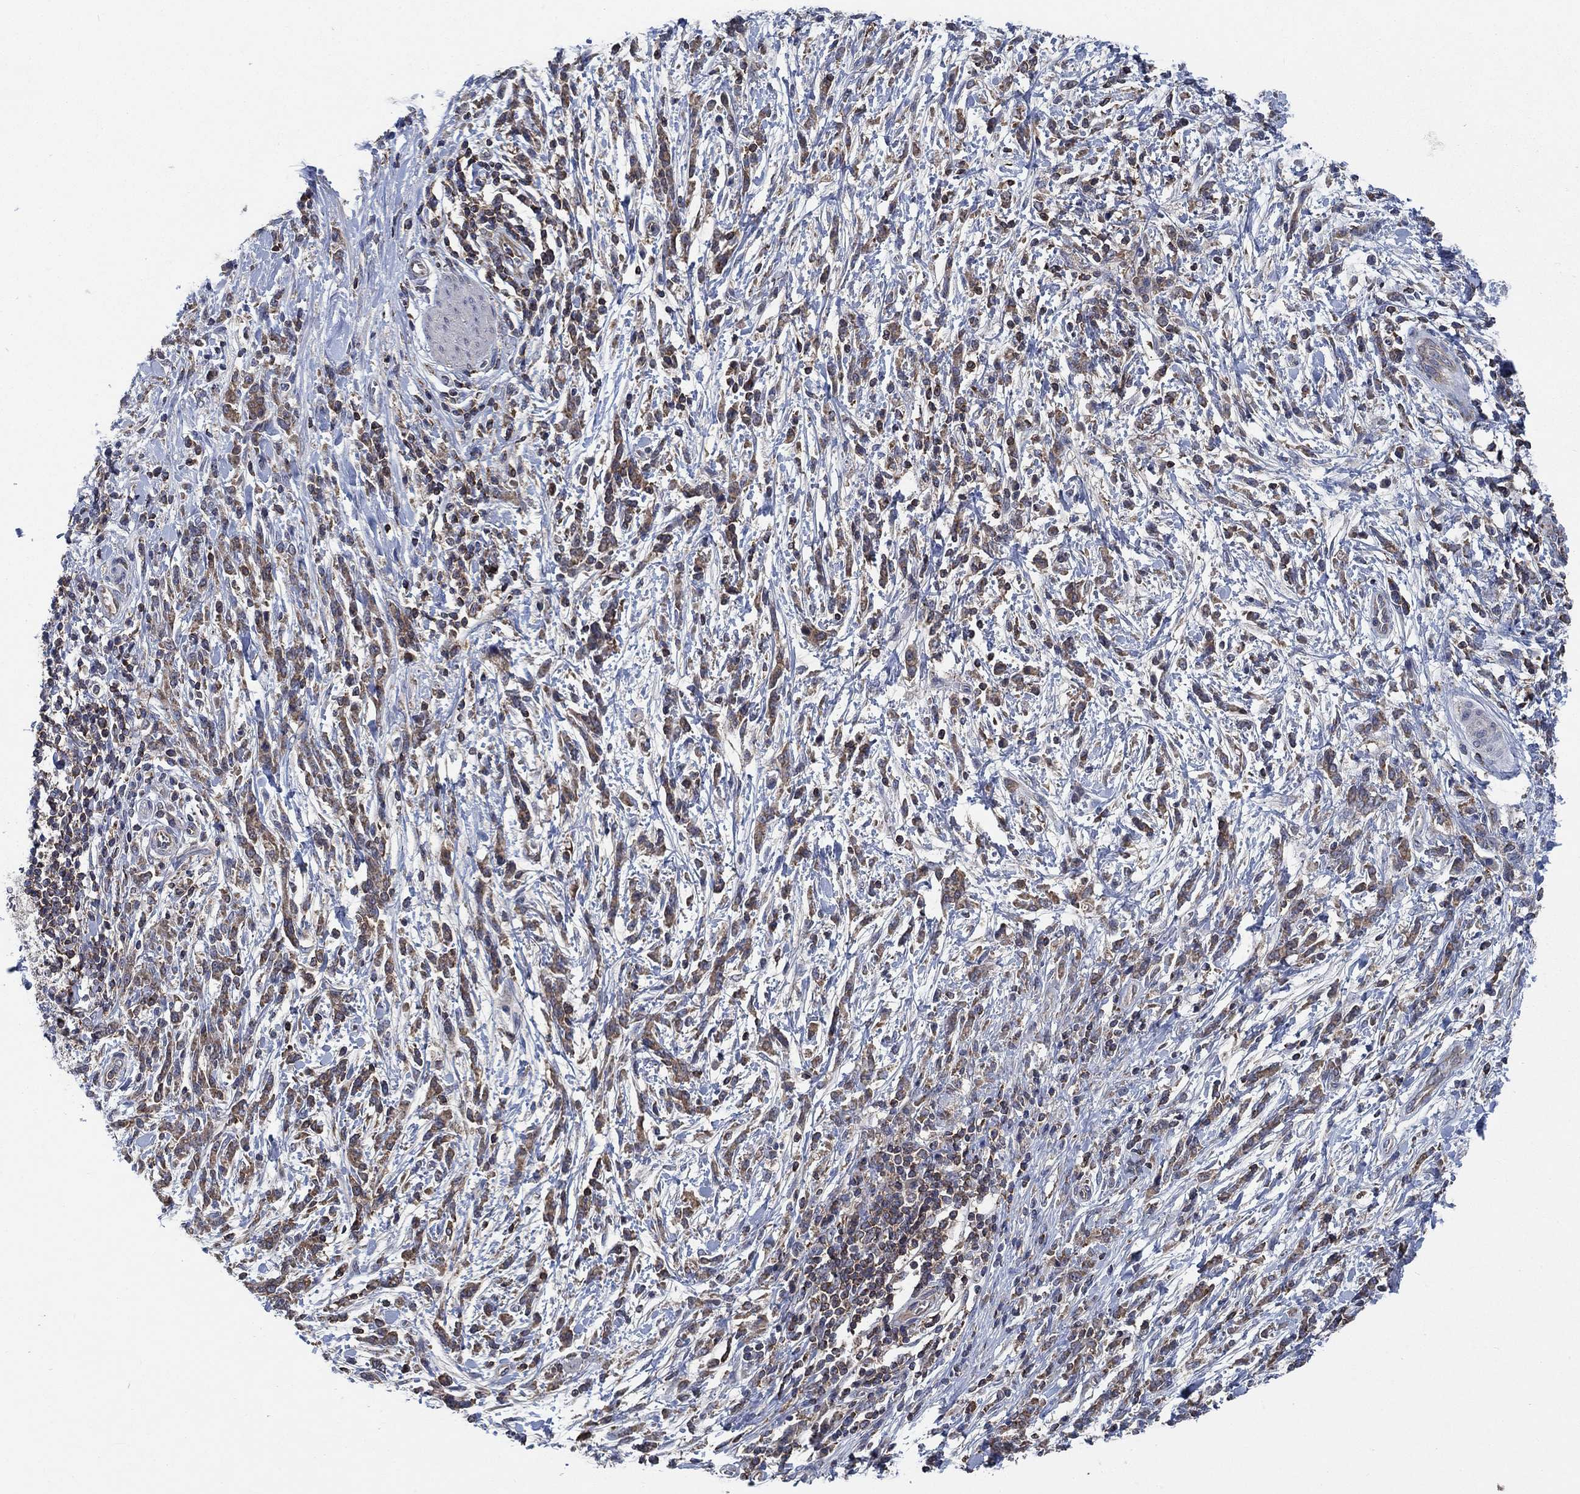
{"staining": {"intensity": "moderate", "quantity": "25%-75%", "location": "cytoplasmic/membranous"}, "tissue": "stomach cancer", "cell_type": "Tumor cells", "image_type": "cancer", "snomed": [{"axis": "morphology", "description": "Adenocarcinoma, NOS"}, {"axis": "topography", "description": "Stomach"}], "caption": "Immunohistochemical staining of human stomach cancer shows medium levels of moderate cytoplasmic/membranous expression in about 25%-75% of tumor cells. (DAB IHC, brown staining for protein, blue staining for nuclei).", "gene": "STXBP6", "patient": {"sex": "female", "age": 57}}